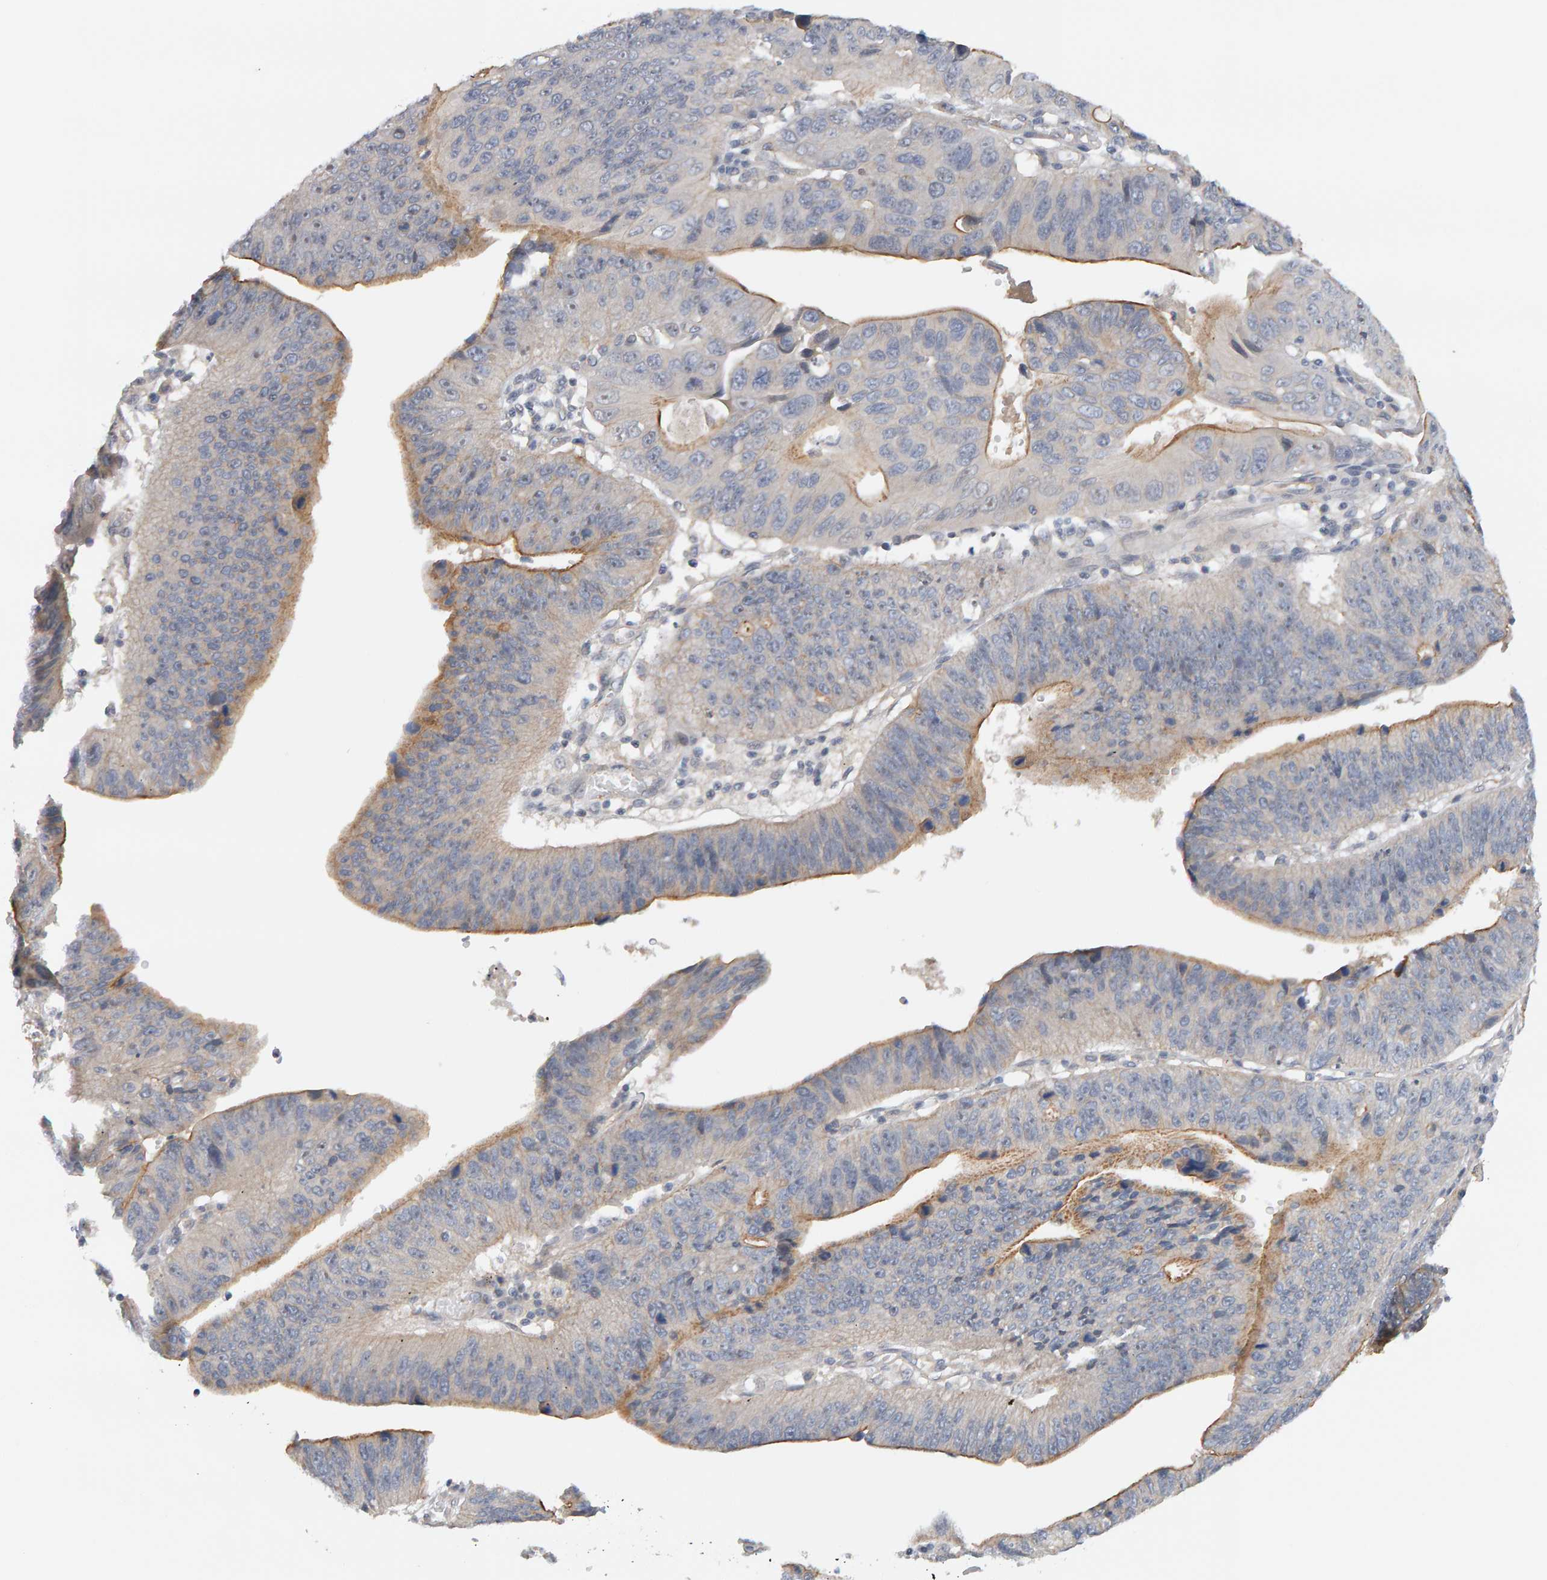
{"staining": {"intensity": "moderate", "quantity": "<25%", "location": "cytoplasmic/membranous"}, "tissue": "stomach cancer", "cell_type": "Tumor cells", "image_type": "cancer", "snomed": [{"axis": "morphology", "description": "Adenocarcinoma, NOS"}, {"axis": "topography", "description": "Stomach"}], "caption": "Adenocarcinoma (stomach) stained for a protein (brown) demonstrates moderate cytoplasmic/membranous positive staining in approximately <25% of tumor cells.", "gene": "PPP1R16A", "patient": {"sex": "male", "age": 59}}